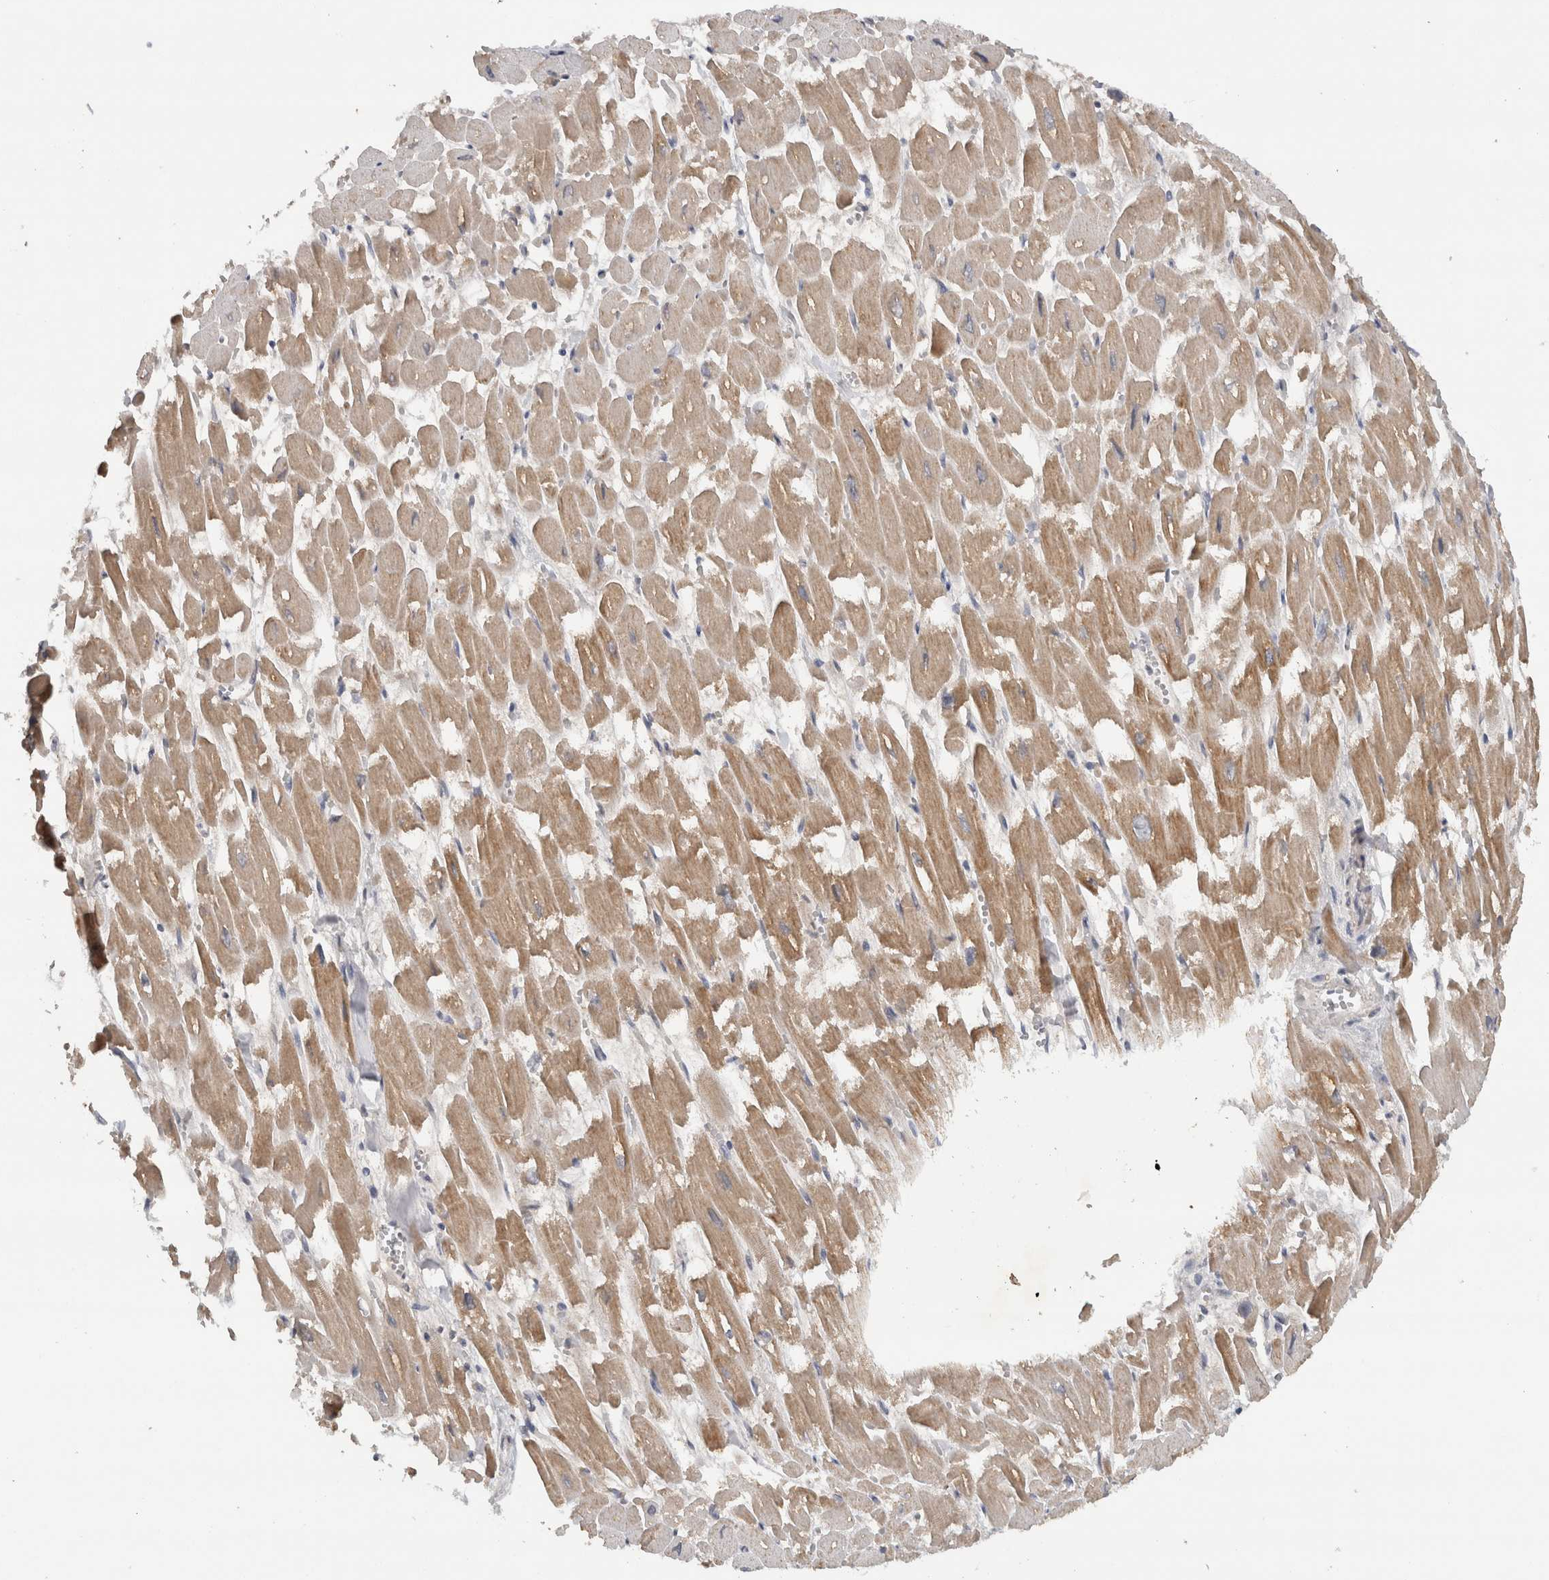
{"staining": {"intensity": "moderate", "quantity": ">75%", "location": "cytoplasmic/membranous"}, "tissue": "heart muscle", "cell_type": "Cardiomyocytes", "image_type": "normal", "snomed": [{"axis": "morphology", "description": "Normal tissue, NOS"}, {"axis": "topography", "description": "Heart"}], "caption": "Immunohistochemical staining of normal human heart muscle demonstrates >75% levels of moderate cytoplasmic/membranous protein expression in about >75% of cardiomyocytes. (Brightfield microscopy of DAB IHC at high magnification).", "gene": "DYRK2", "patient": {"sex": "male", "age": 54}}